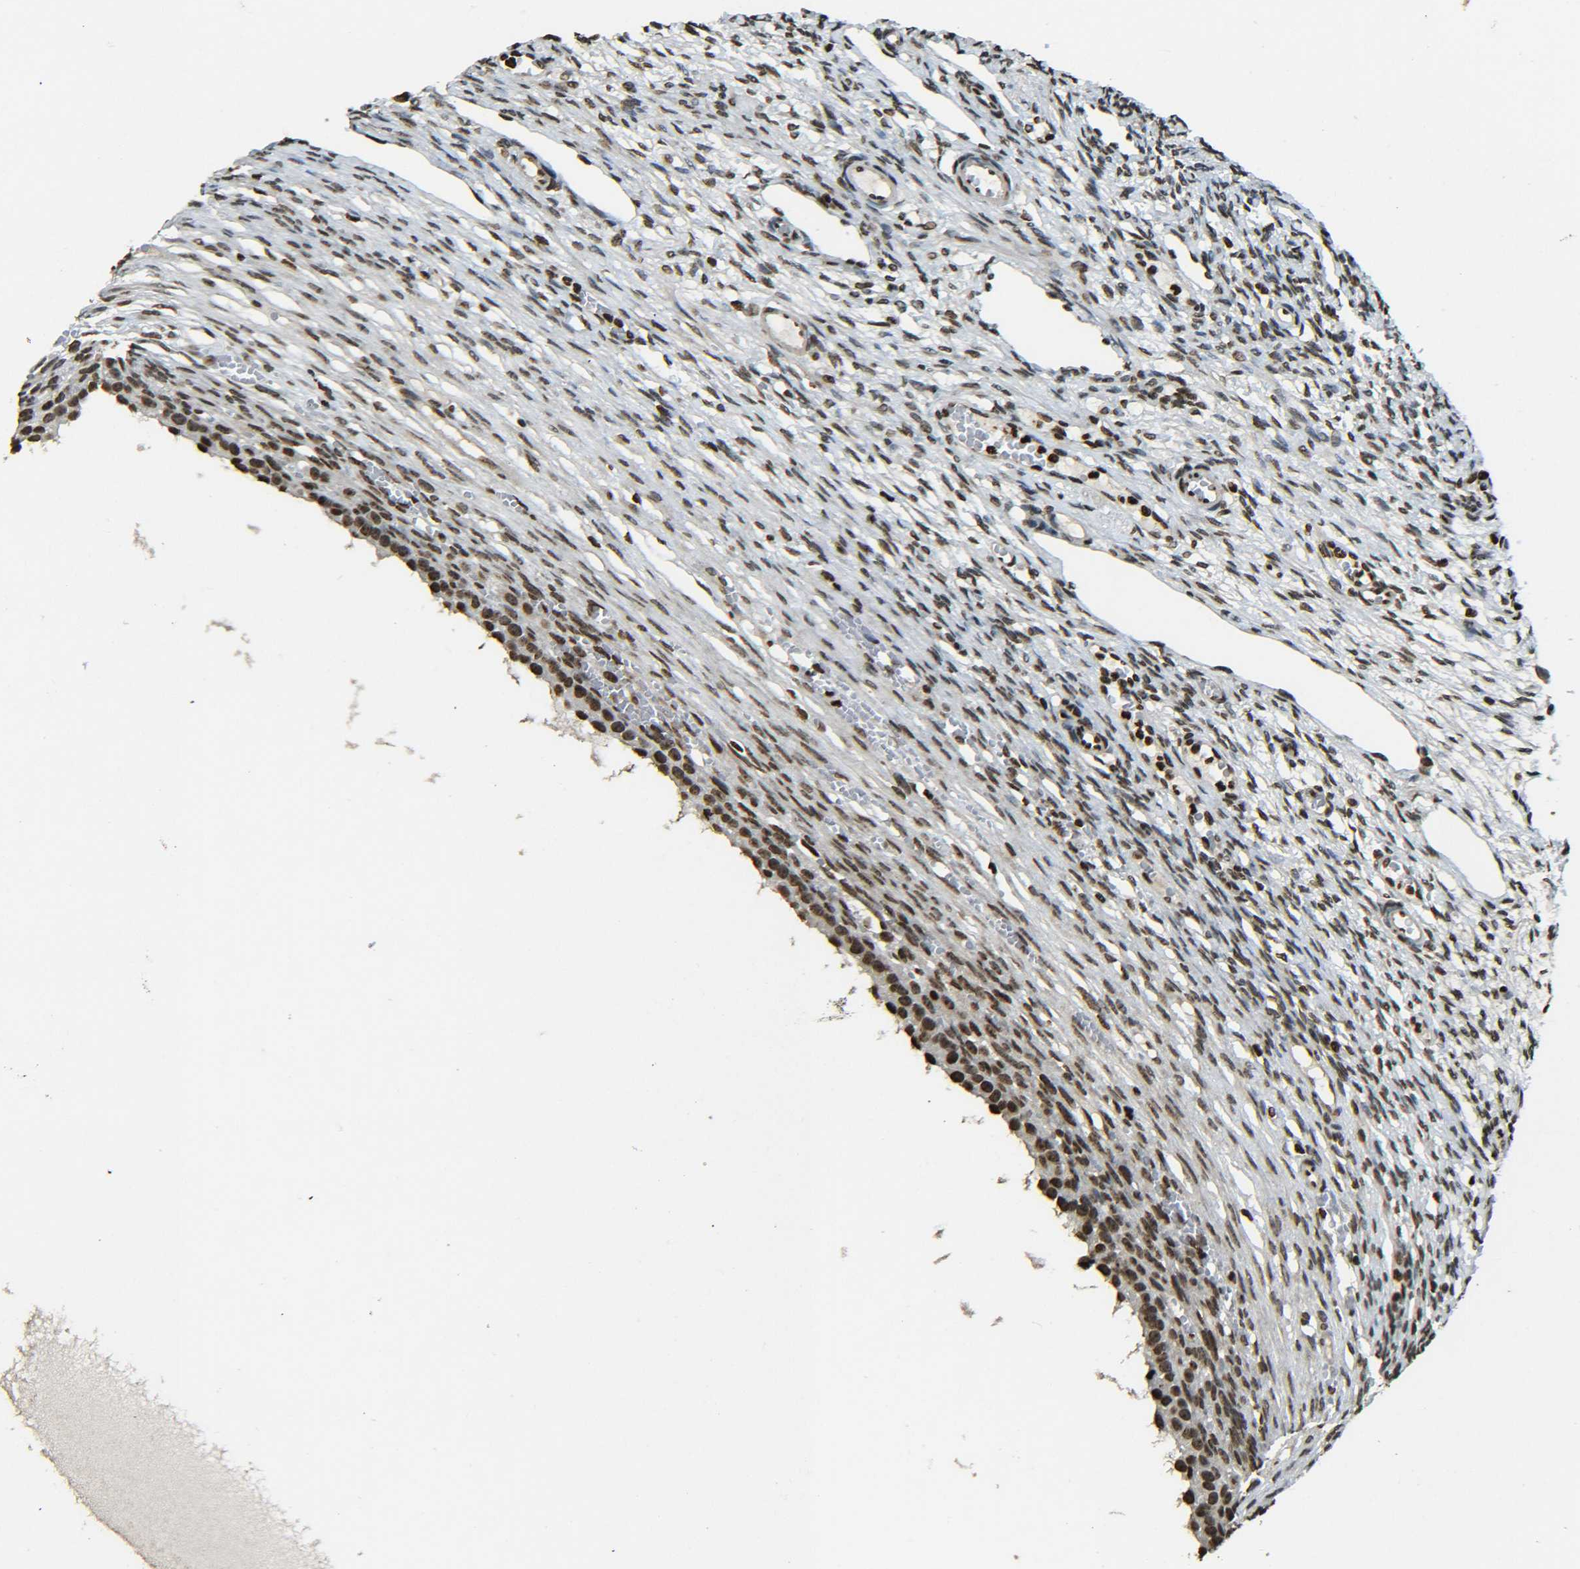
{"staining": {"intensity": "strong", "quantity": ">75%", "location": "nuclear"}, "tissue": "ovary", "cell_type": "Ovarian stroma cells", "image_type": "normal", "snomed": [{"axis": "morphology", "description": "Normal tissue, NOS"}, {"axis": "topography", "description": "Ovary"}], "caption": "IHC (DAB (3,3'-diaminobenzidine)) staining of unremarkable ovary exhibits strong nuclear protein expression in about >75% of ovarian stroma cells. The protein is shown in brown color, while the nuclei are stained blue.", "gene": "H4C16", "patient": {"sex": "female", "age": 33}}